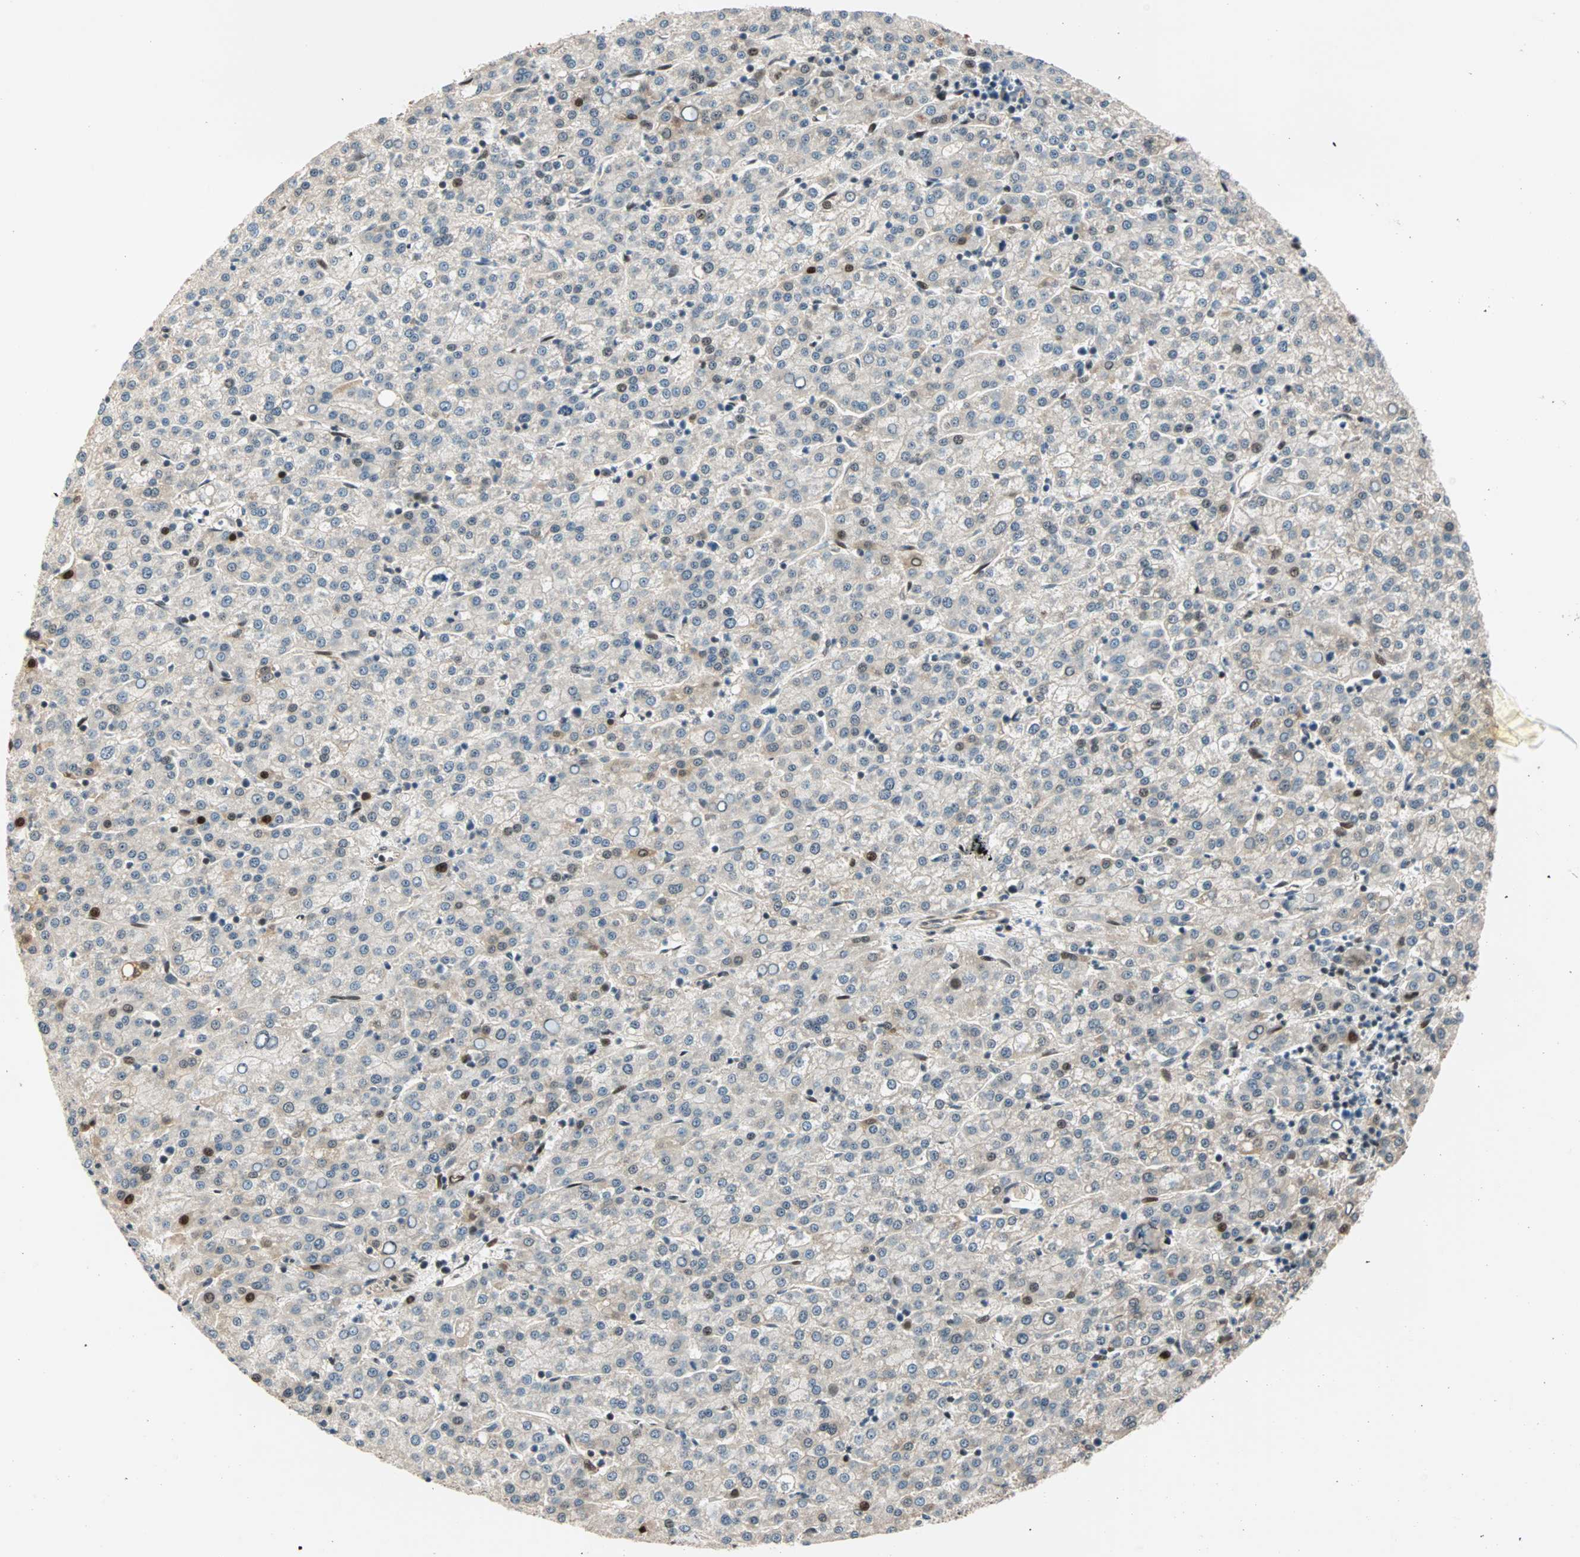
{"staining": {"intensity": "weak", "quantity": "<25%", "location": "cytoplasmic/membranous,nuclear"}, "tissue": "liver cancer", "cell_type": "Tumor cells", "image_type": "cancer", "snomed": [{"axis": "morphology", "description": "Carcinoma, Hepatocellular, NOS"}, {"axis": "topography", "description": "Liver"}], "caption": "This photomicrograph is of liver cancer (hepatocellular carcinoma) stained with immunohistochemistry to label a protein in brown with the nuclei are counter-stained blue. There is no positivity in tumor cells.", "gene": "HECW1", "patient": {"sex": "female", "age": 58}}